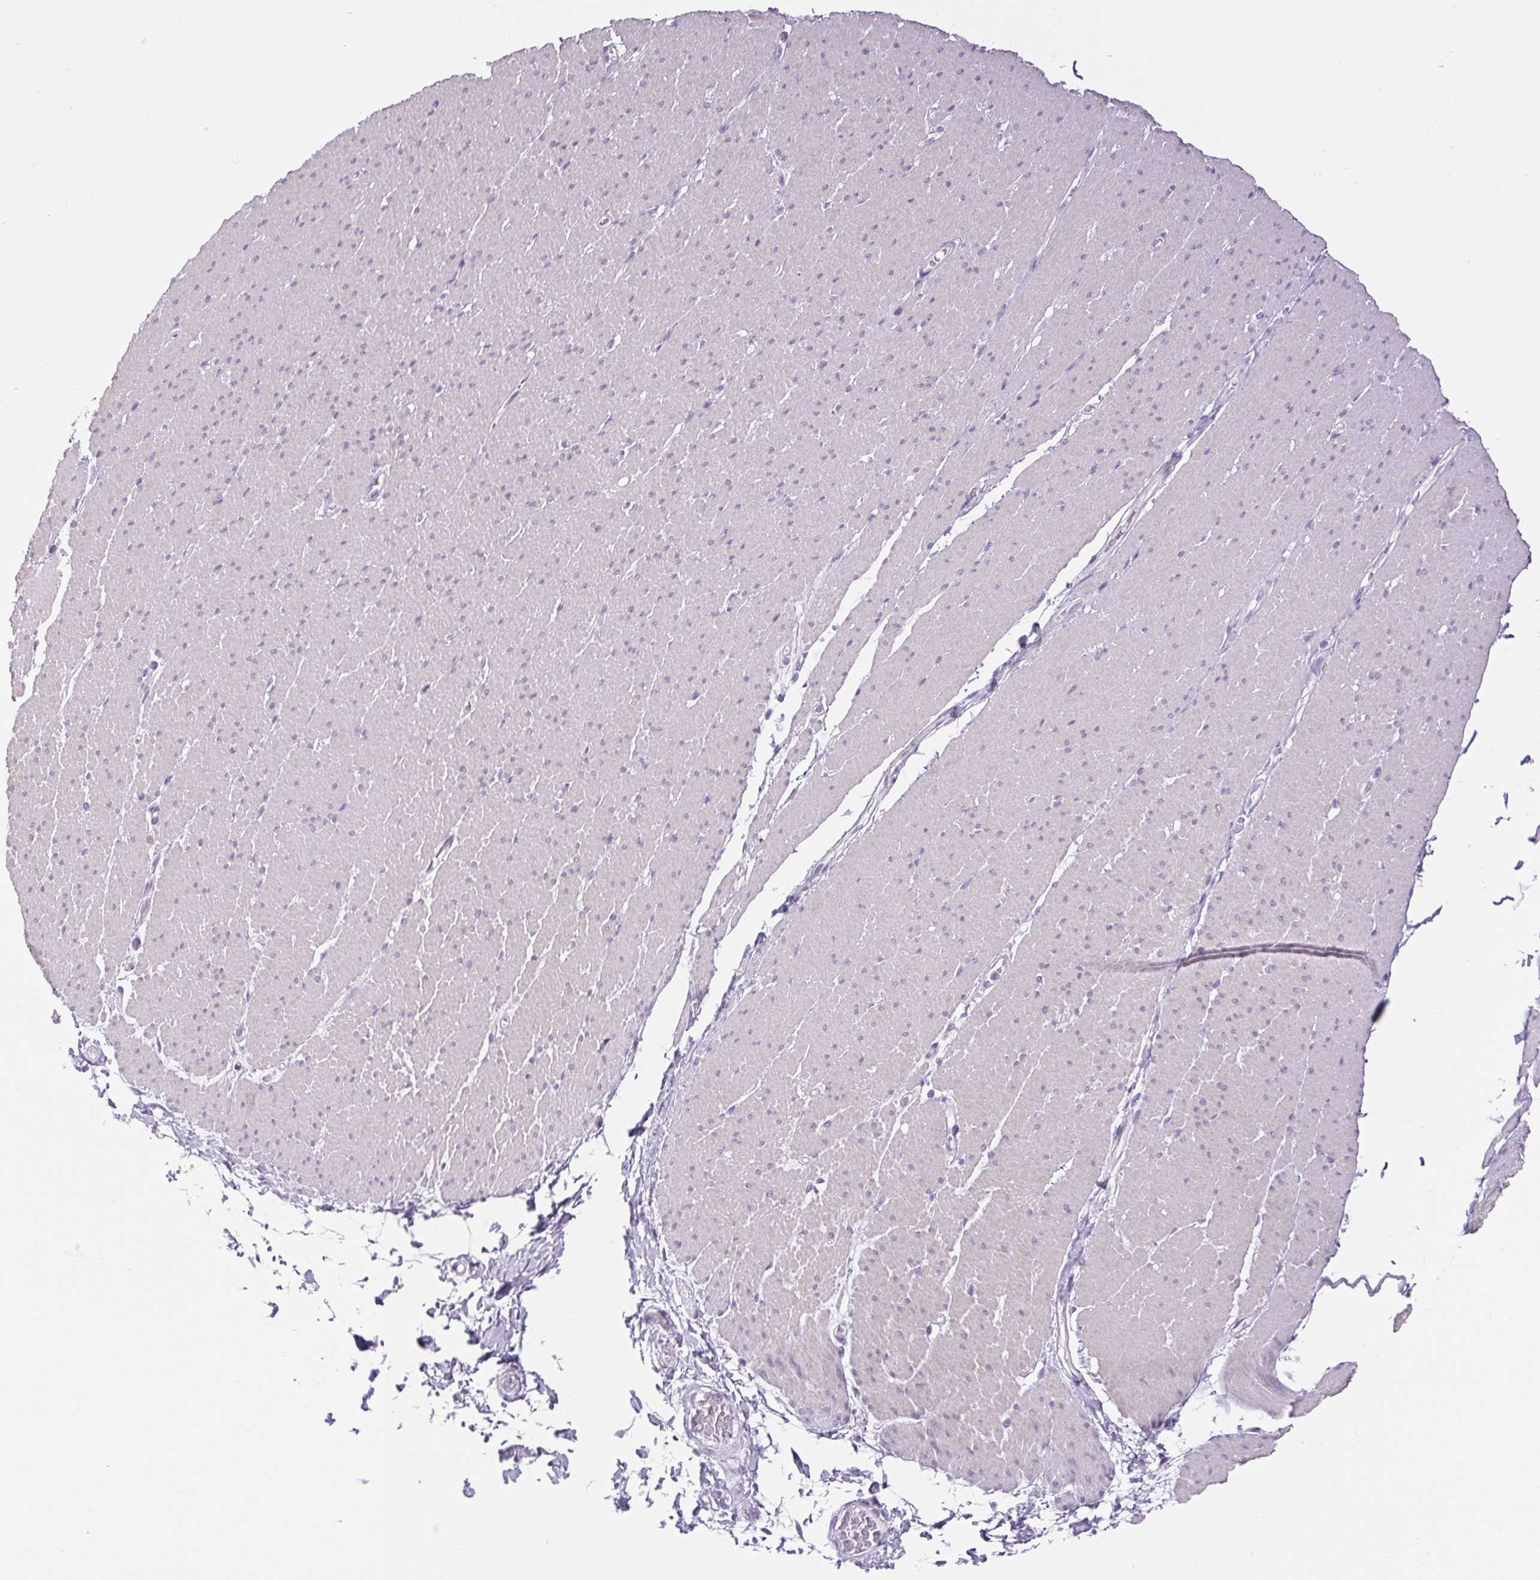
{"staining": {"intensity": "negative", "quantity": "none", "location": "none"}, "tissue": "smooth muscle", "cell_type": "Smooth muscle cells", "image_type": "normal", "snomed": [{"axis": "morphology", "description": "Normal tissue, NOS"}, {"axis": "topography", "description": "Smooth muscle"}, {"axis": "topography", "description": "Rectum"}], "caption": "DAB immunohistochemical staining of benign smooth muscle exhibits no significant positivity in smooth muscle cells. The staining is performed using DAB brown chromogen with nuclei counter-stained in using hematoxylin.", "gene": "BCAS1", "patient": {"sex": "male", "age": 53}}